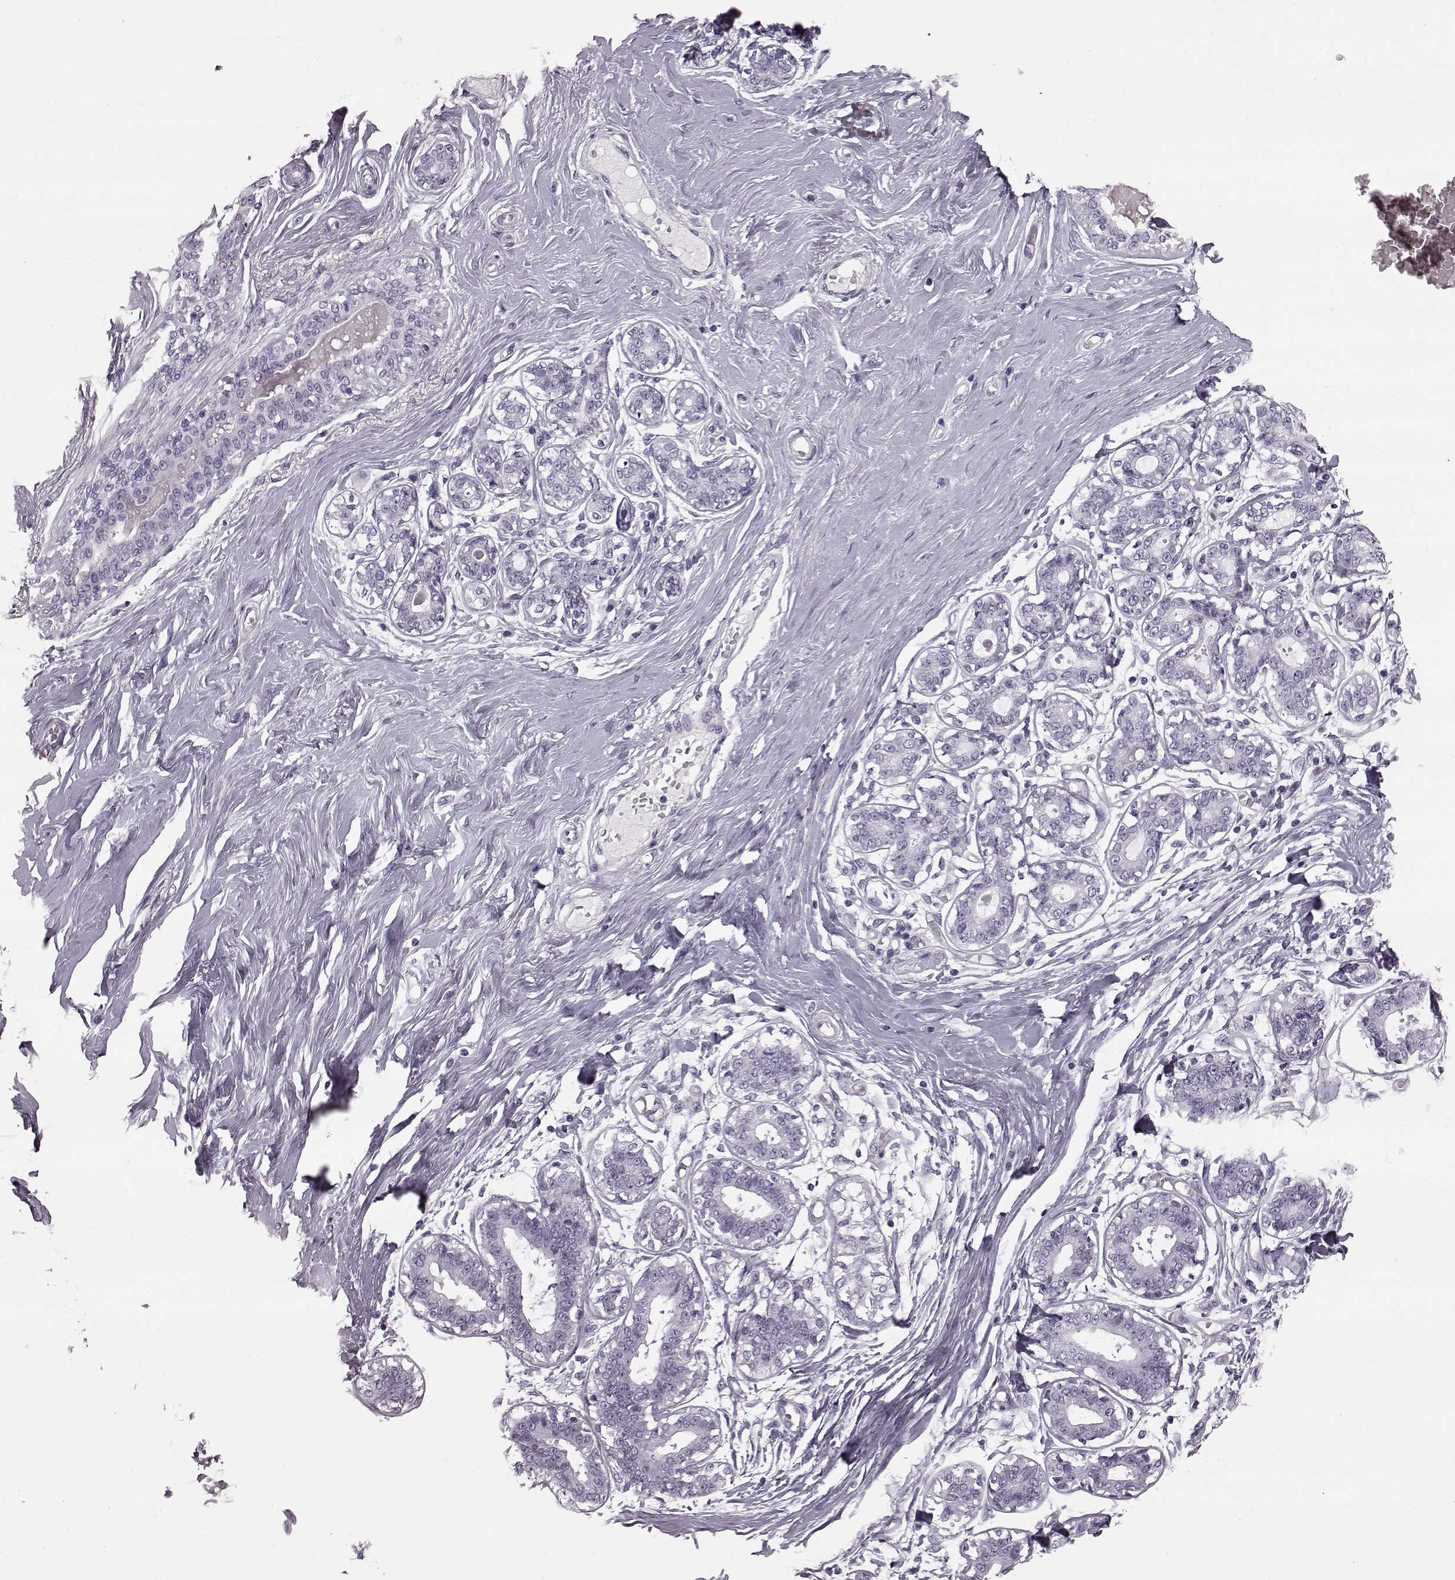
{"staining": {"intensity": "negative", "quantity": "none", "location": "none"}, "tissue": "breast", "cell_type": "Adipocytes", "image_type": "normal", "snomed": [{"axis": "morphology", "description": "Normal tissue, NOS"}, {"axis": "topography", "description": "Skin"}, {"axis": "topography", "description": "Breast"}], "caption": "This photomicrograph is of unremarkable breast stained with immunohistochemistry (IHC) to label a protein in brown with the nuclei are counter-stained blue. There is no expression in adipocytes.", "gene": "PRPH2", "patient": {"sex": "female", "age": 43}}